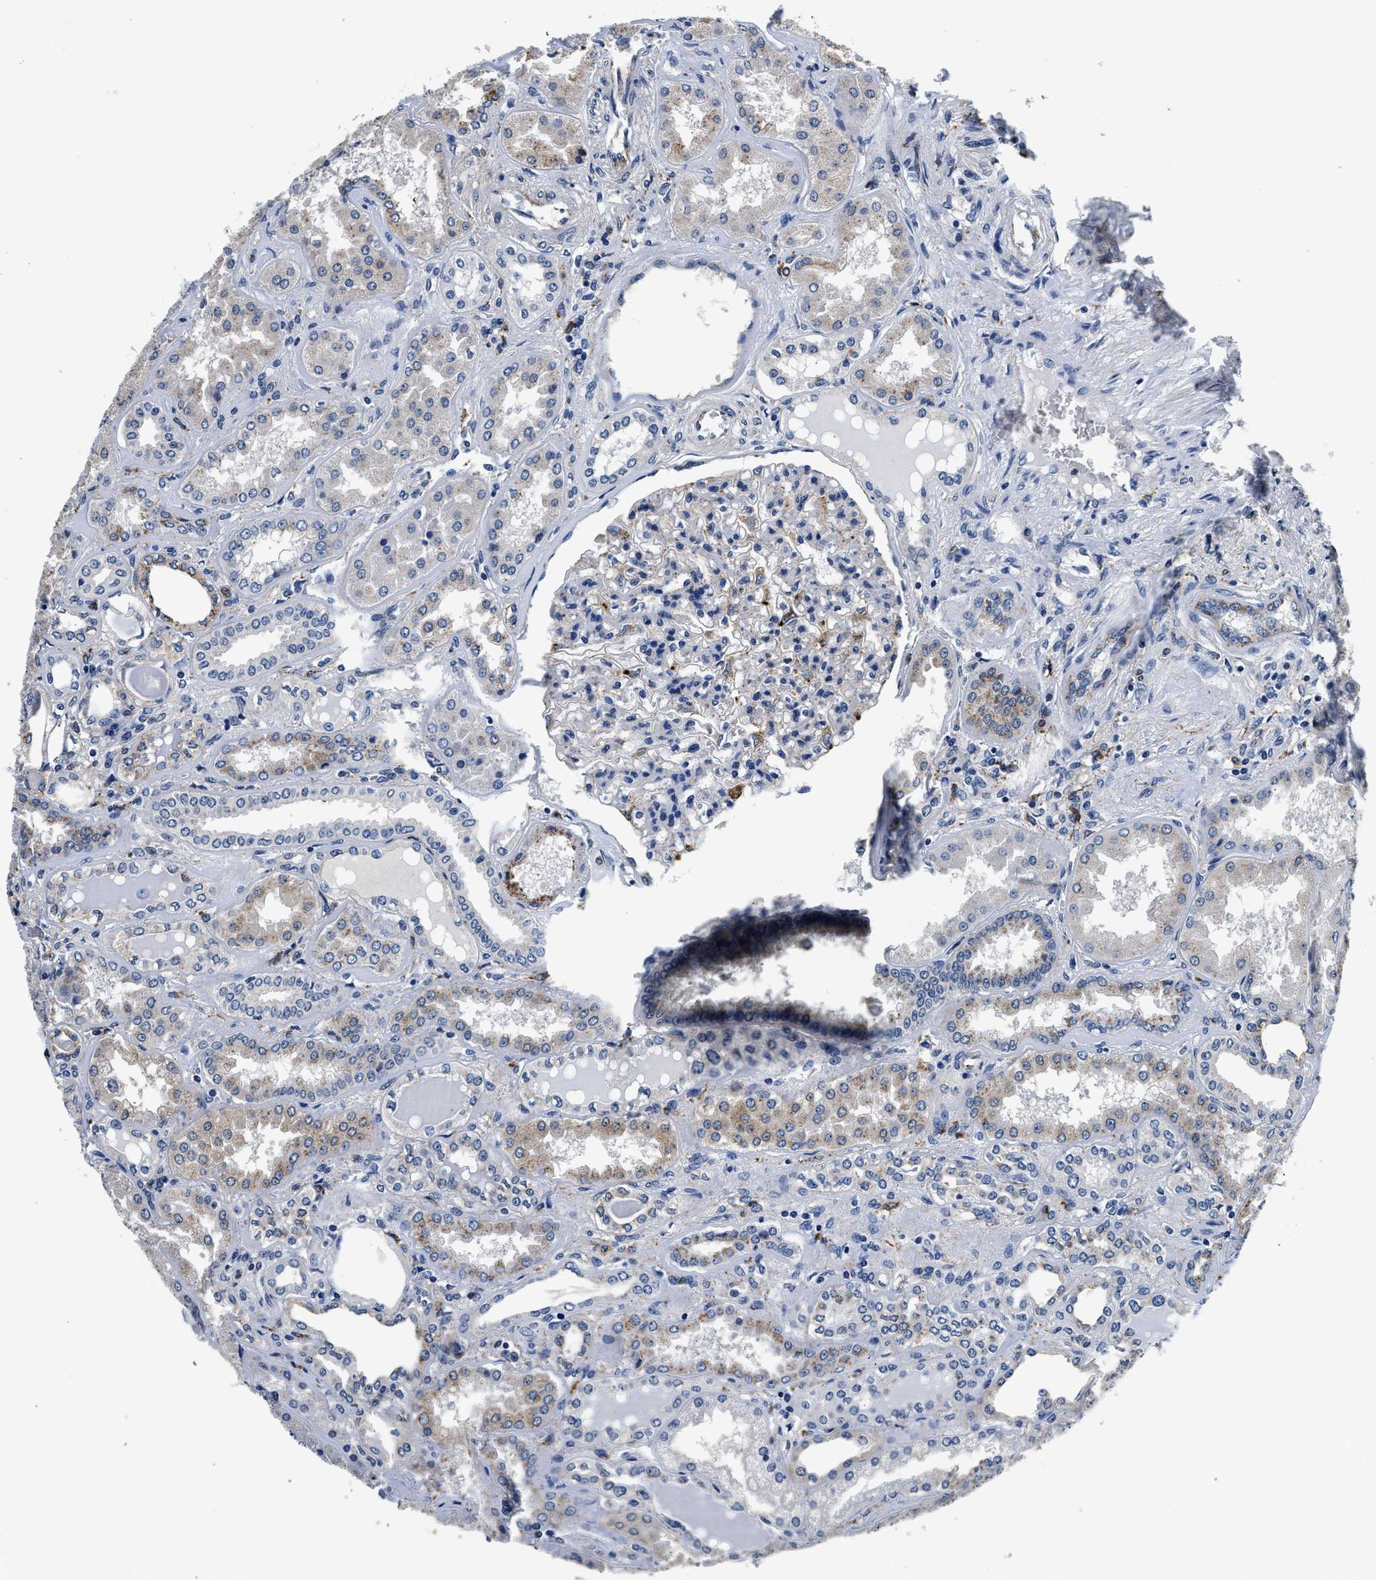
{"staining": {"intensity": "negative", "quantity": "none", "location": "none"}, "tissue": "kidney", "cell_type": "Cells in glomeruli", "image_type": "normal", "snomed": [{"axis": "morphology", "description": "Normal tissue, NOS"}, {"axis": "topography", "description": "Kidney"}], "caption": "Normal kidney was stained to show a protein in brown. There is no significant staining in cells in glomeruli. (DAB IHC with hematoxylin counter stain).", "gene": "GRN", "patient": {"sex": "female", "age": 56}}